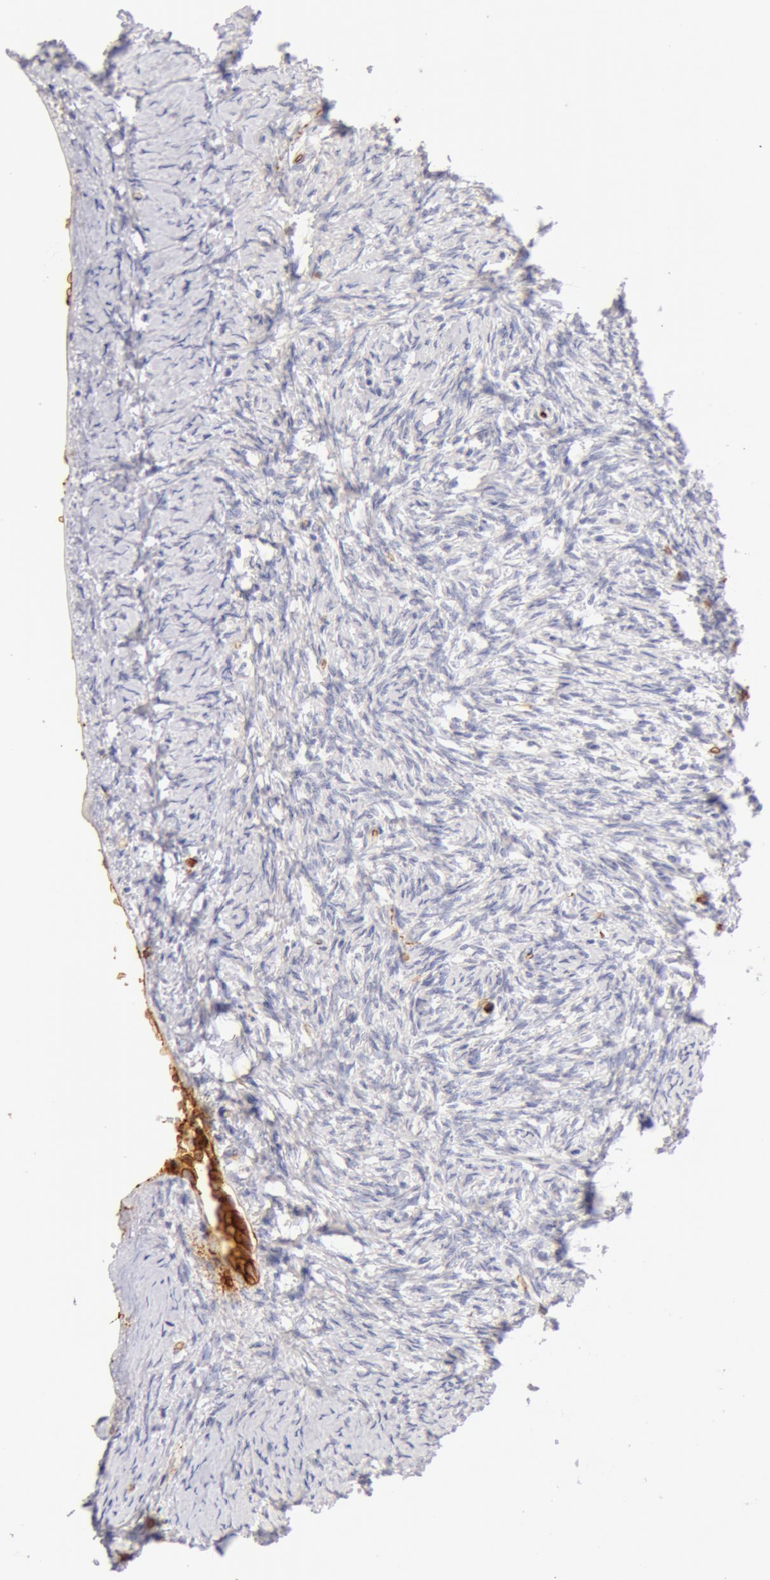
{"staining": {"intensity": "moderate", "quantity": ">75%", "location": "cytoplasmic/membranous"}, "tissue": "ovary", "cell_type": "Follicle cells", "image_type": "normal", "snomed": [{"axis": "morphology", "description": "Normal tissue, NOS"}, {"axis": "topography", "description": "Ovary"}], "caption": "A high-resolution photomicrograph shows IHC staining of benign ovary, which demonstrates moderate cytoplasmic/membranous positivity in approximately >75% of follicle cells.", "gene": "AQP1", "patient": {"sex": "female", "age": 53}}